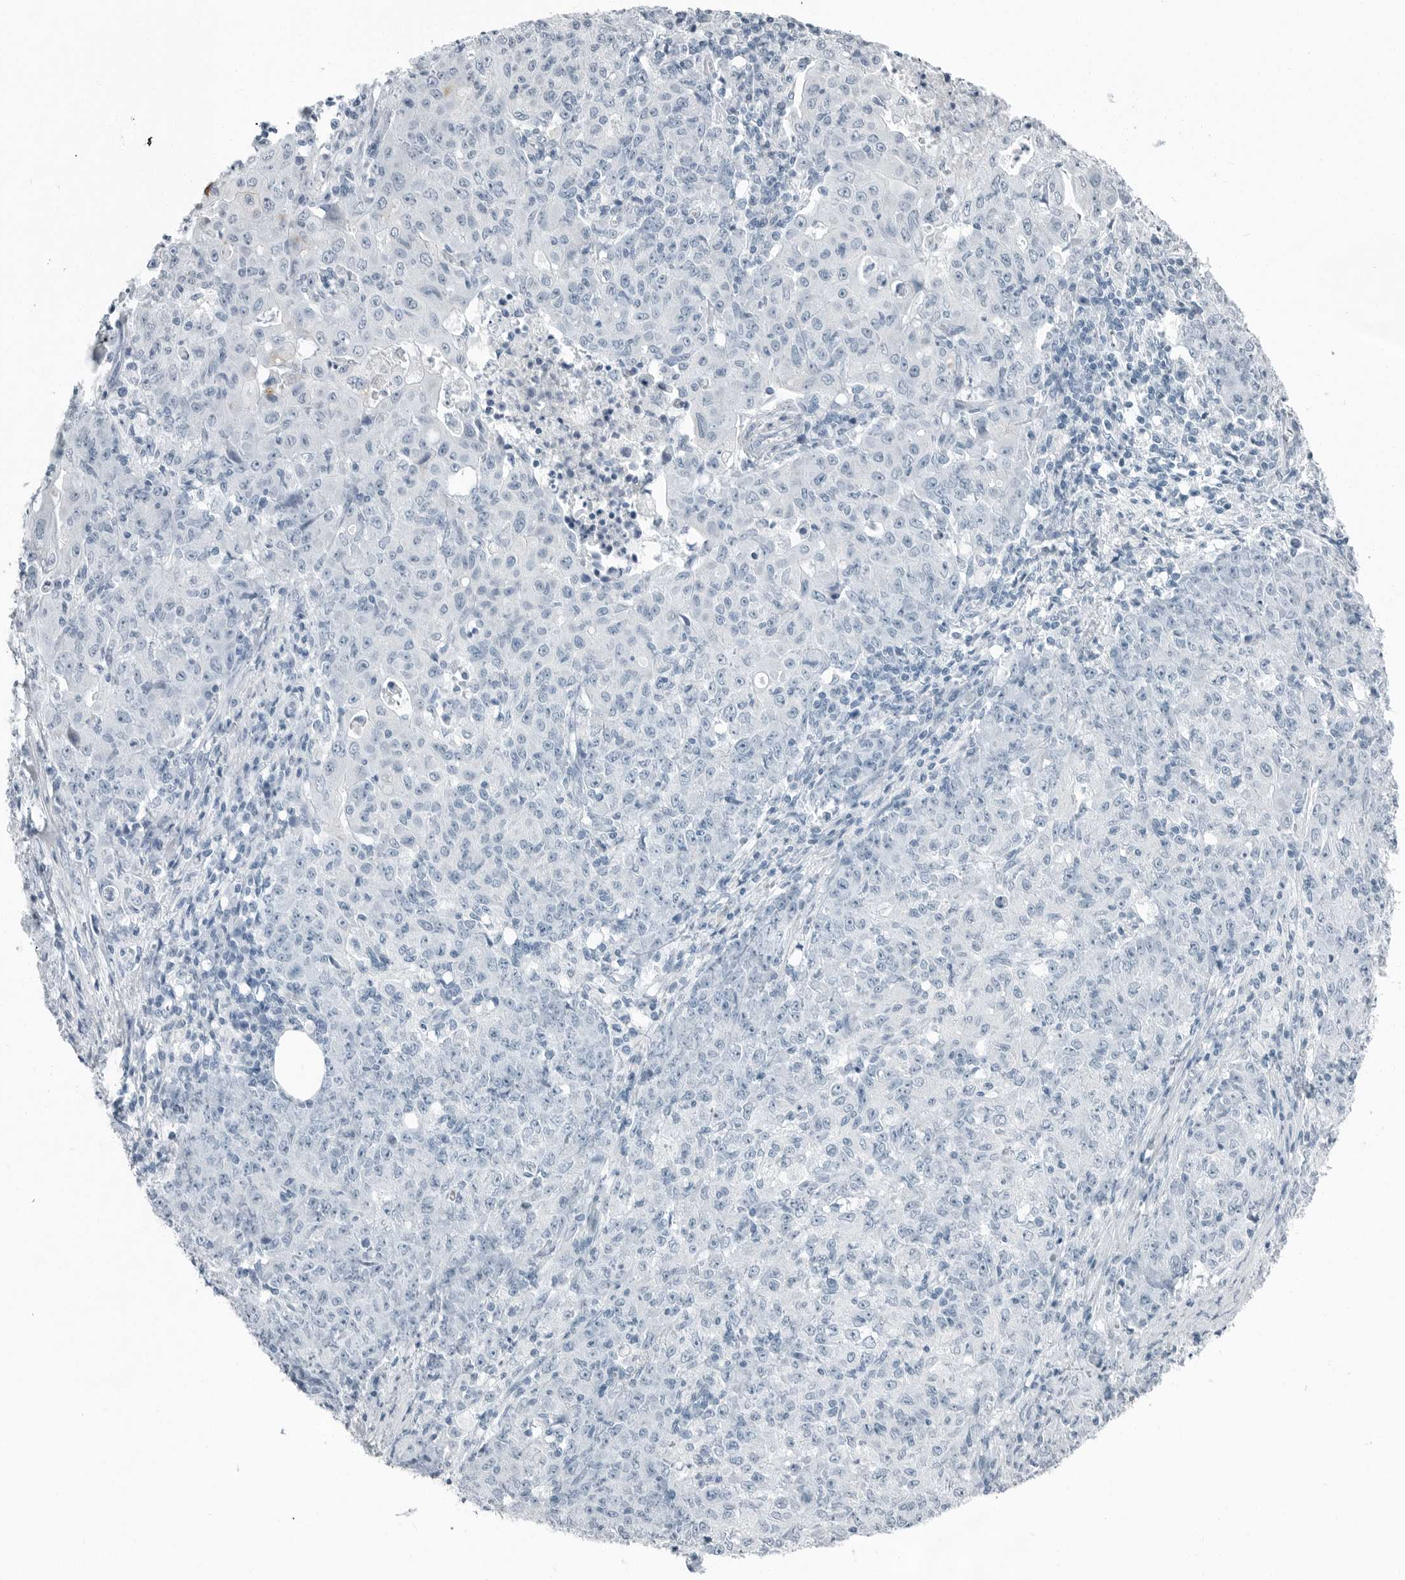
{"staining": {"intensity": "negative", "quantity": "none", "location": "none"}, "tissue": "ovarian cancer", "cell_type": "Tumor cells", "image_type": "cancer", "snomed": [{"axis": "morphology", "description": "Carcinoma, endometroid"}, {"axis": "topography", "description": "Ovary"}], "caption": "Tumor cells show no significant expression in ovarian endometroid carcinoma.", "gene": "FABP6", "patient": {"sex": "female", "age": 42}}